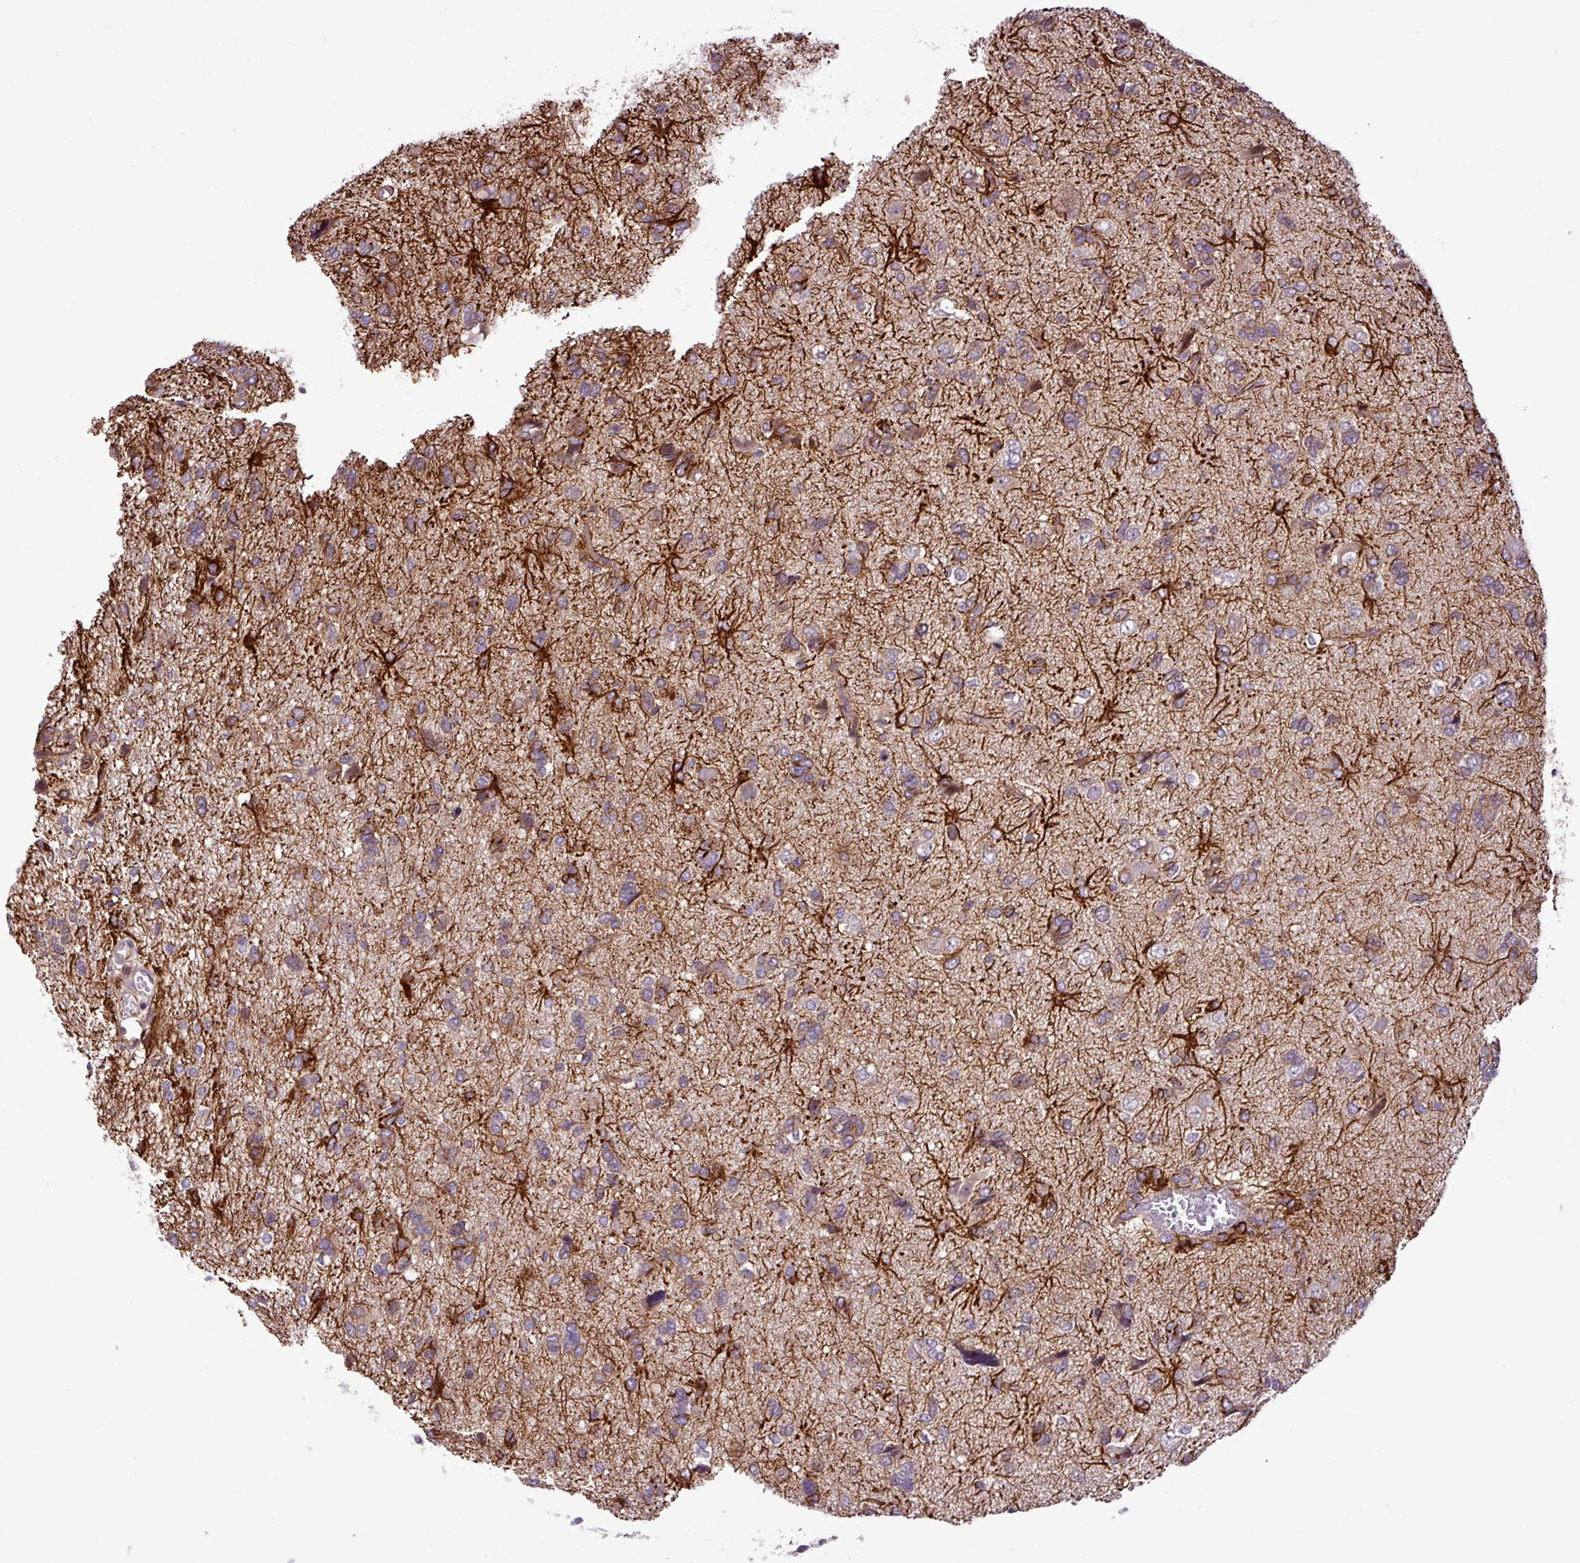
{"staining": {"intensity": "weak", "quantity": "<25%", "location": "cytoplasmic/membranous"}, "tissue": "glioma", "cell_type": "Tumor cells", "image_type": "cancer", "snomed": [{"axis": "morphology", "description": "Glioma, malignant, High grade"}, {"axis": "topography", "description": "Brain"}], "caption": "The micrograph reveals no staining of tumor cells in malignant glioma (high-grade).", "gene": "DLGAP4", "patient": {"sex": "female", "age": 59}}